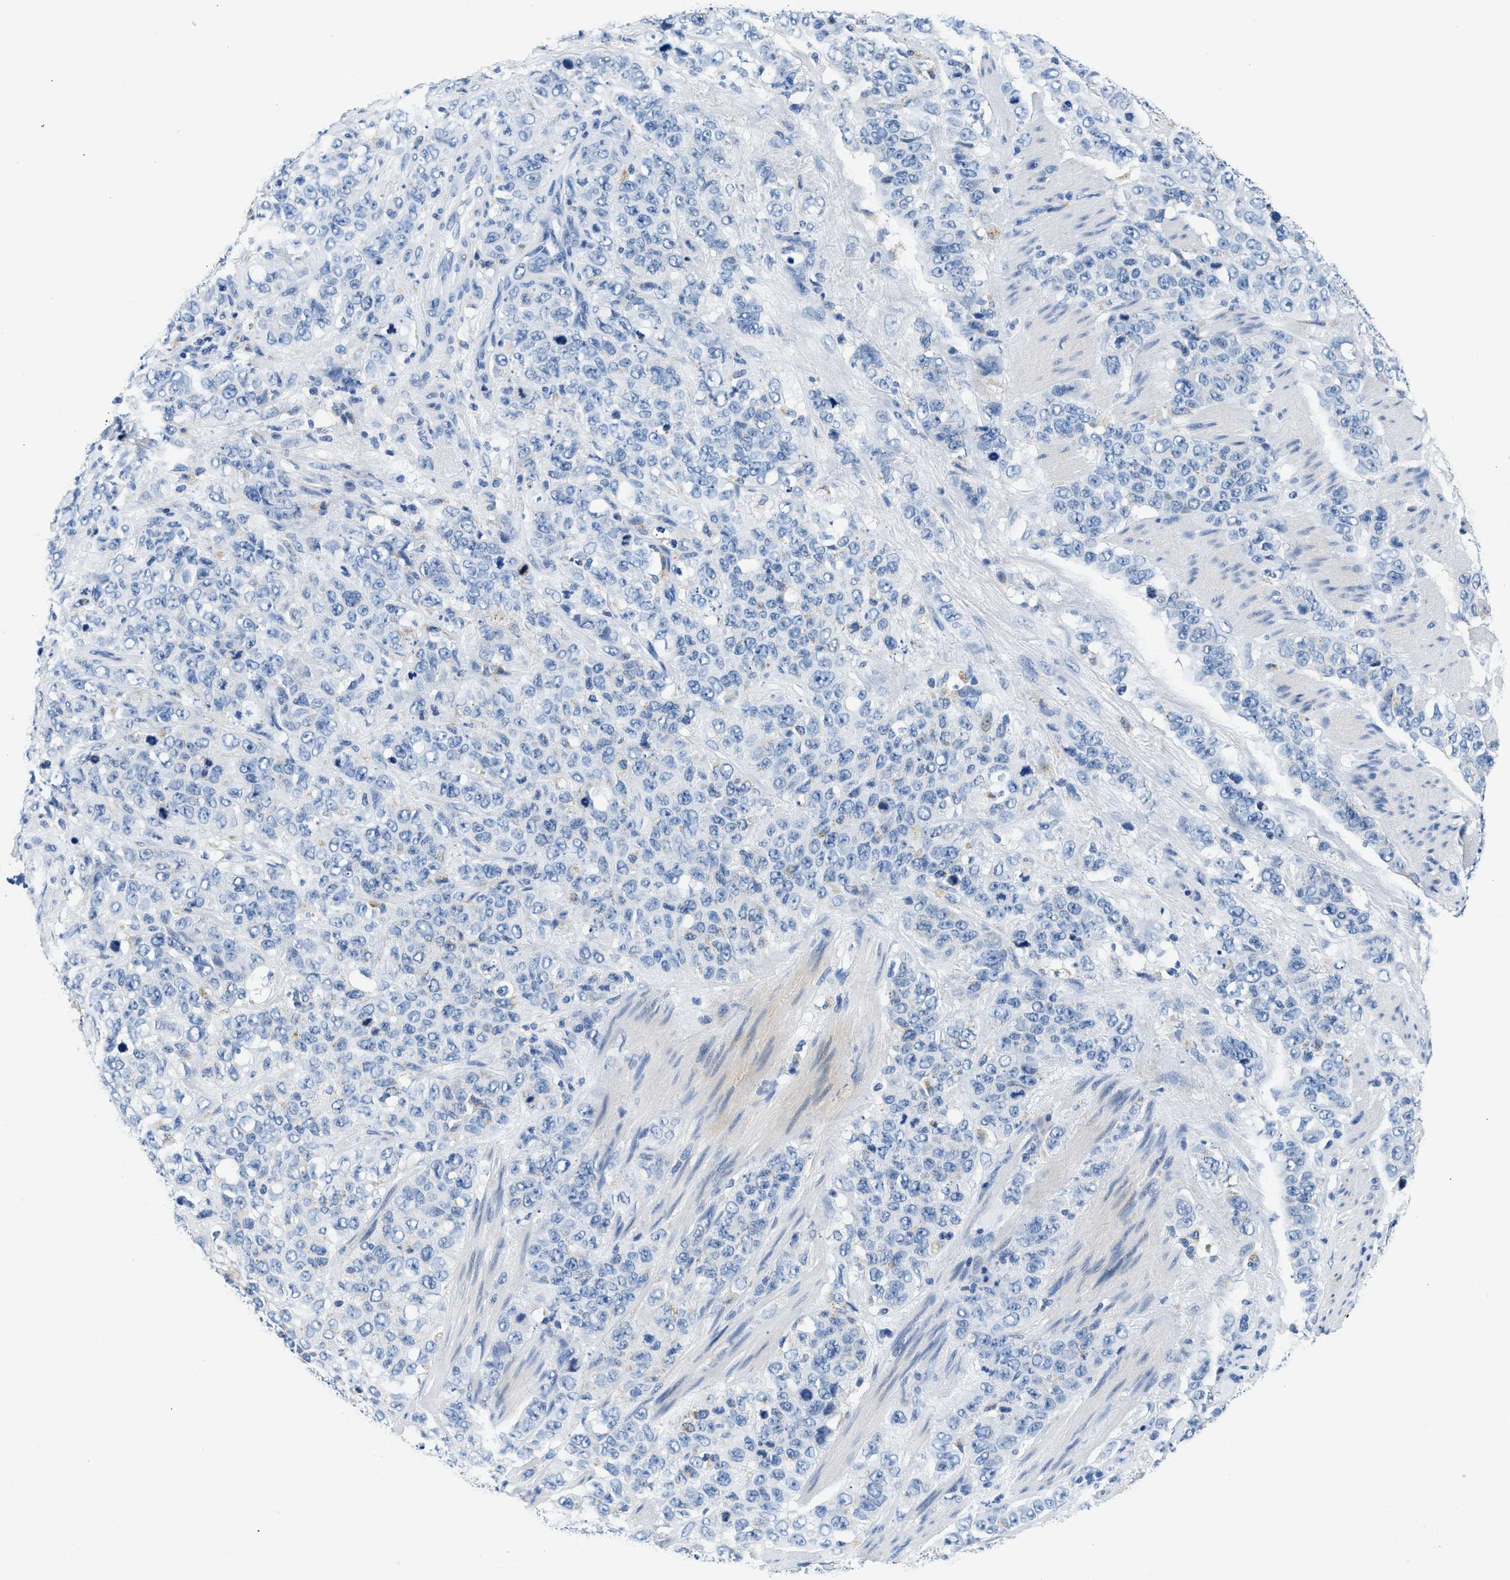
{"staining": {"intensity": "negative", "quantity": "none", "location": "none"}, "tissue": "stomach cancer", "cell_type": "Tumor cells", "image_type": "cancer", "snomed": [{"axis": "morphology", "description": "Adenocarcinoma, NOS"}, {"axis": "topography", "description": "Stomach"}], "caption": "IHC micrograph of stomach cancer (adenocarcinoma) stained for a protein (brown), which exhibits no staining in tumor cells.", "gene": "PCK2", "patient": {"sex": "male", "age": 48}}